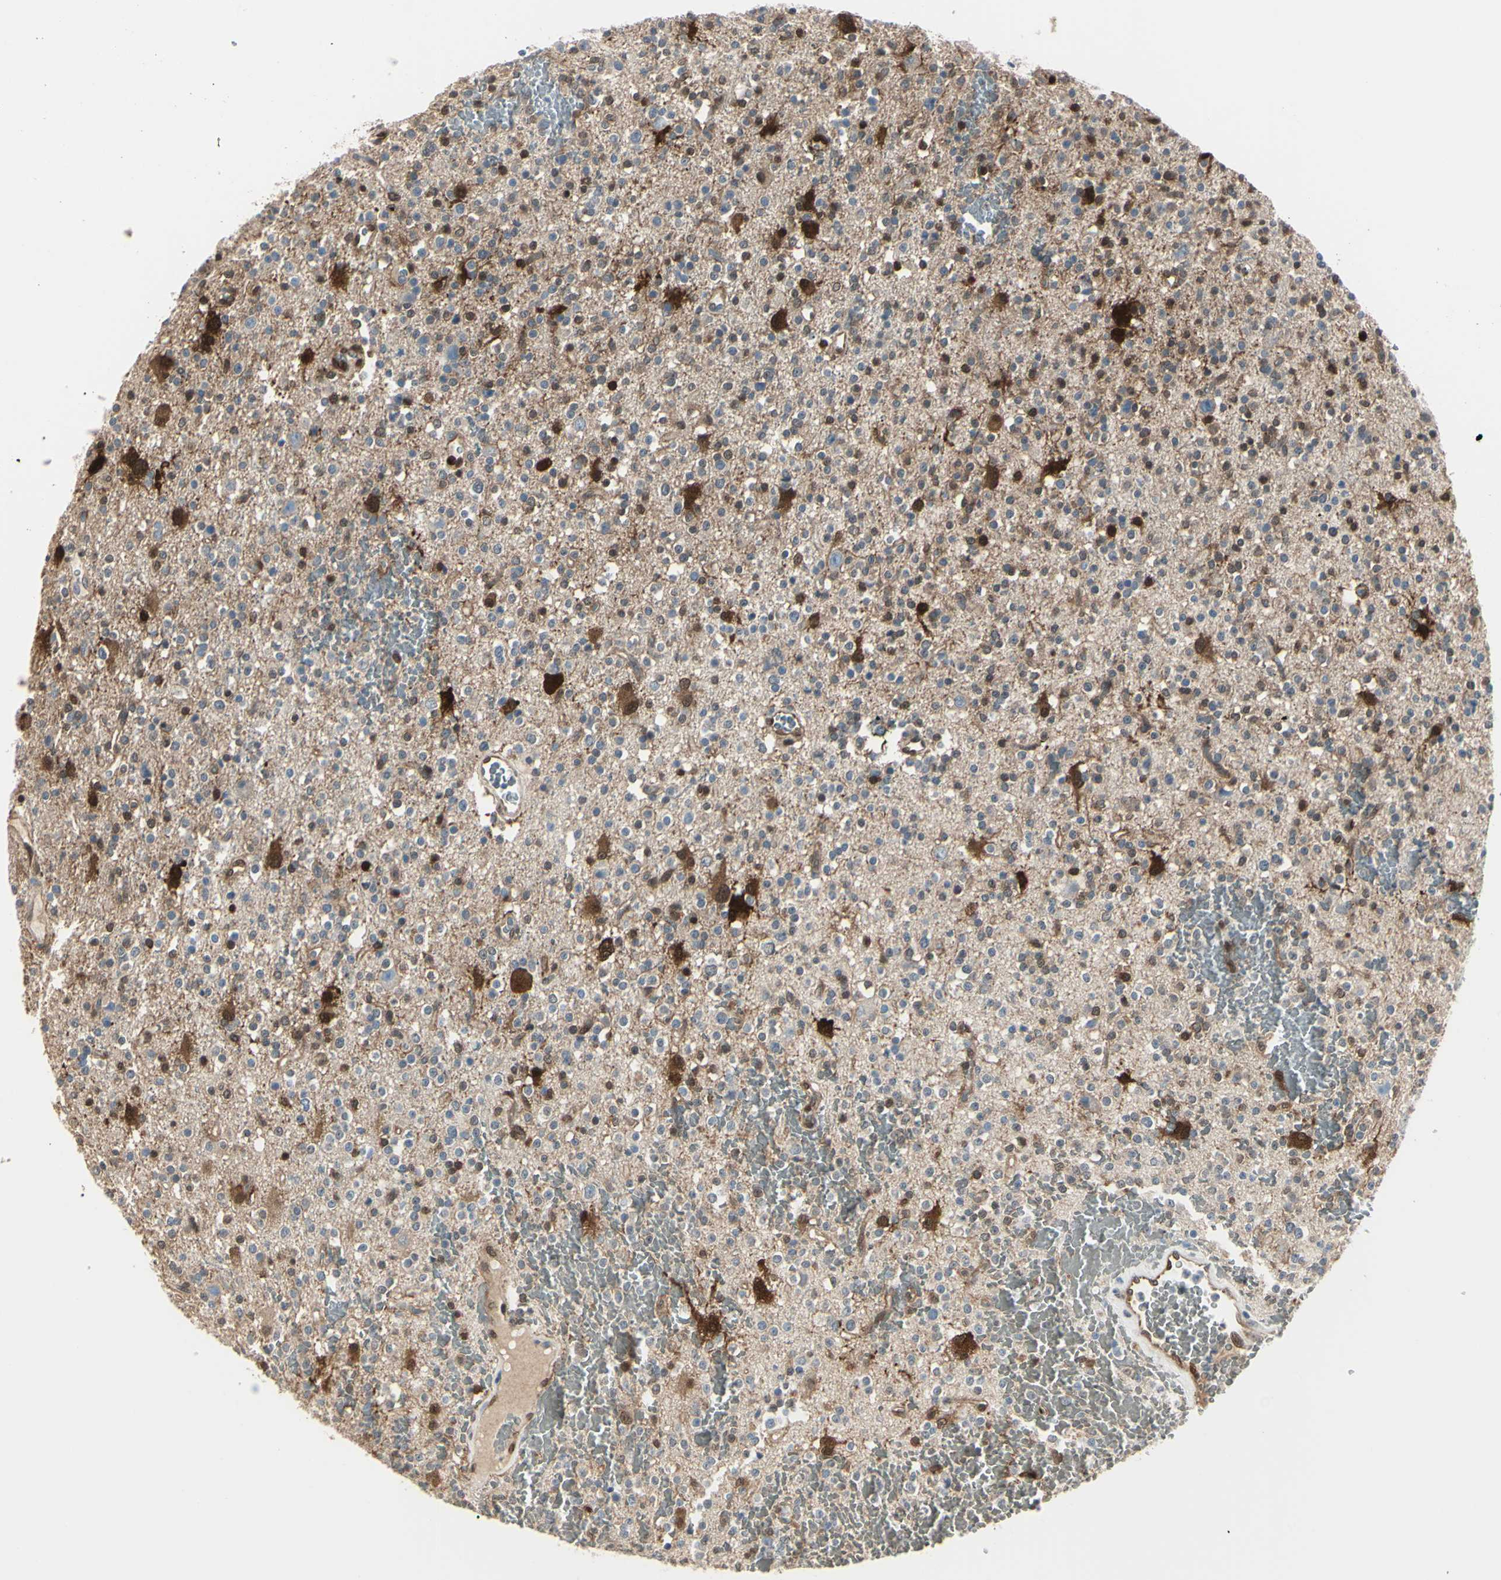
{"staining": {"intensity": "strong", "quantity": "<25%", "location": "cytoplasmic/membranous,nuclear"}, "tissue": "glioma", "cell_type": "Tumor cells", "image_type": "cancer", "snomed": [{"axis": "morphology", "description": "Glioma, malignant, High grade"}, {"axis": "topography", "description": "Brain"}], "caption": "A brown stain highlights strong cytoplasmic/membranous and nuclear staining of a protein in glioma tumor cells.", "gene": "AKR1C3", "patient": {"sex": "male", "age": 47}}